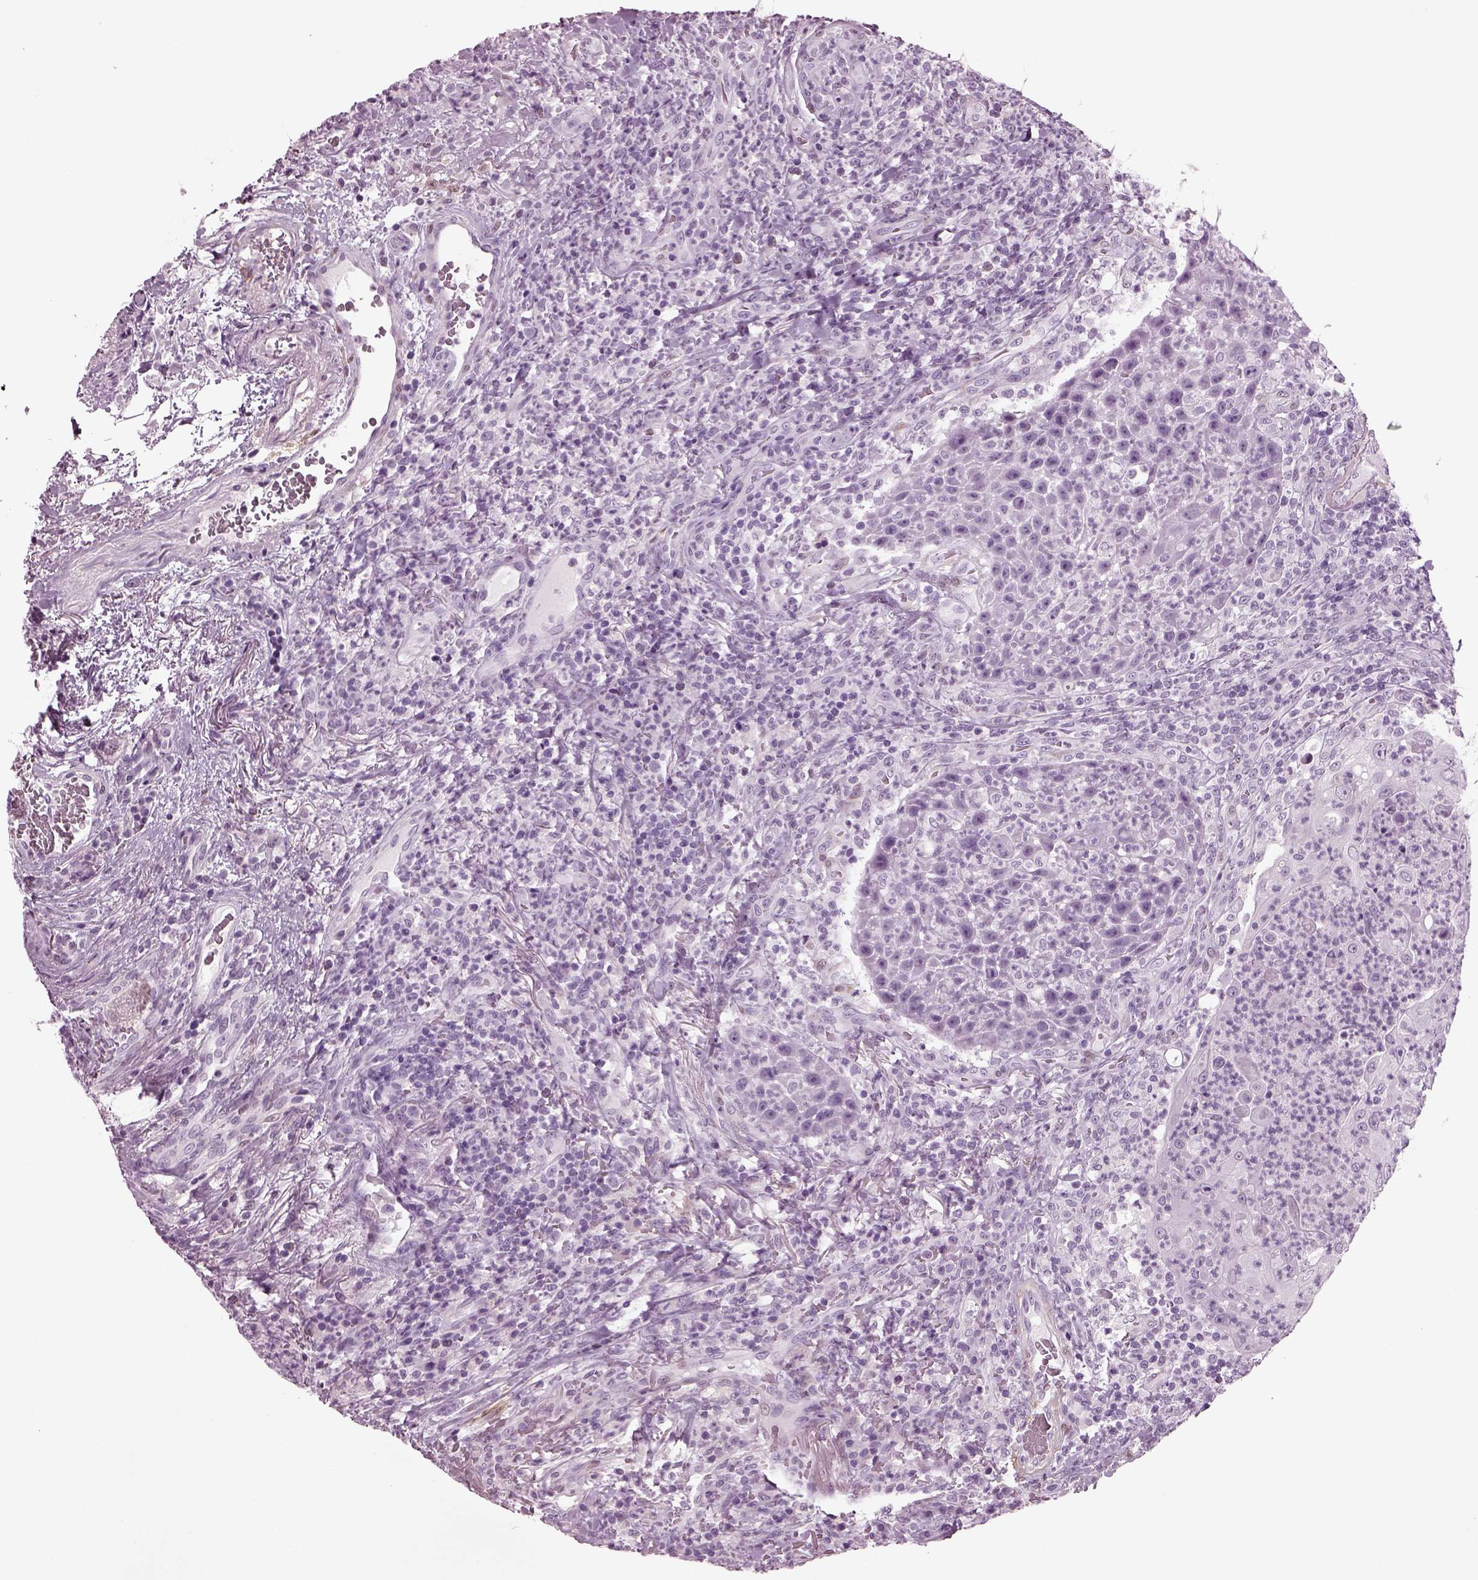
{"staining": {"intensity": "negative", "quantity": "none", "location": "none"}, "tissue": "head and neck cancer", "cell_type": "Tumor cells", "image_type": "cancer", "snomed": [{"axis": "morphology", "description": "Squamous cell carcinoma, NOS"}, {"axis": "topography", "description": "Head-Neck"}], "caption": "Protein analysis of head and neck cancer (squamous cell carcinoma) exhibits no significant staining in tumor cells.", "gene": "TPPP2", "patient": {"sex": "male", "age": 69}}